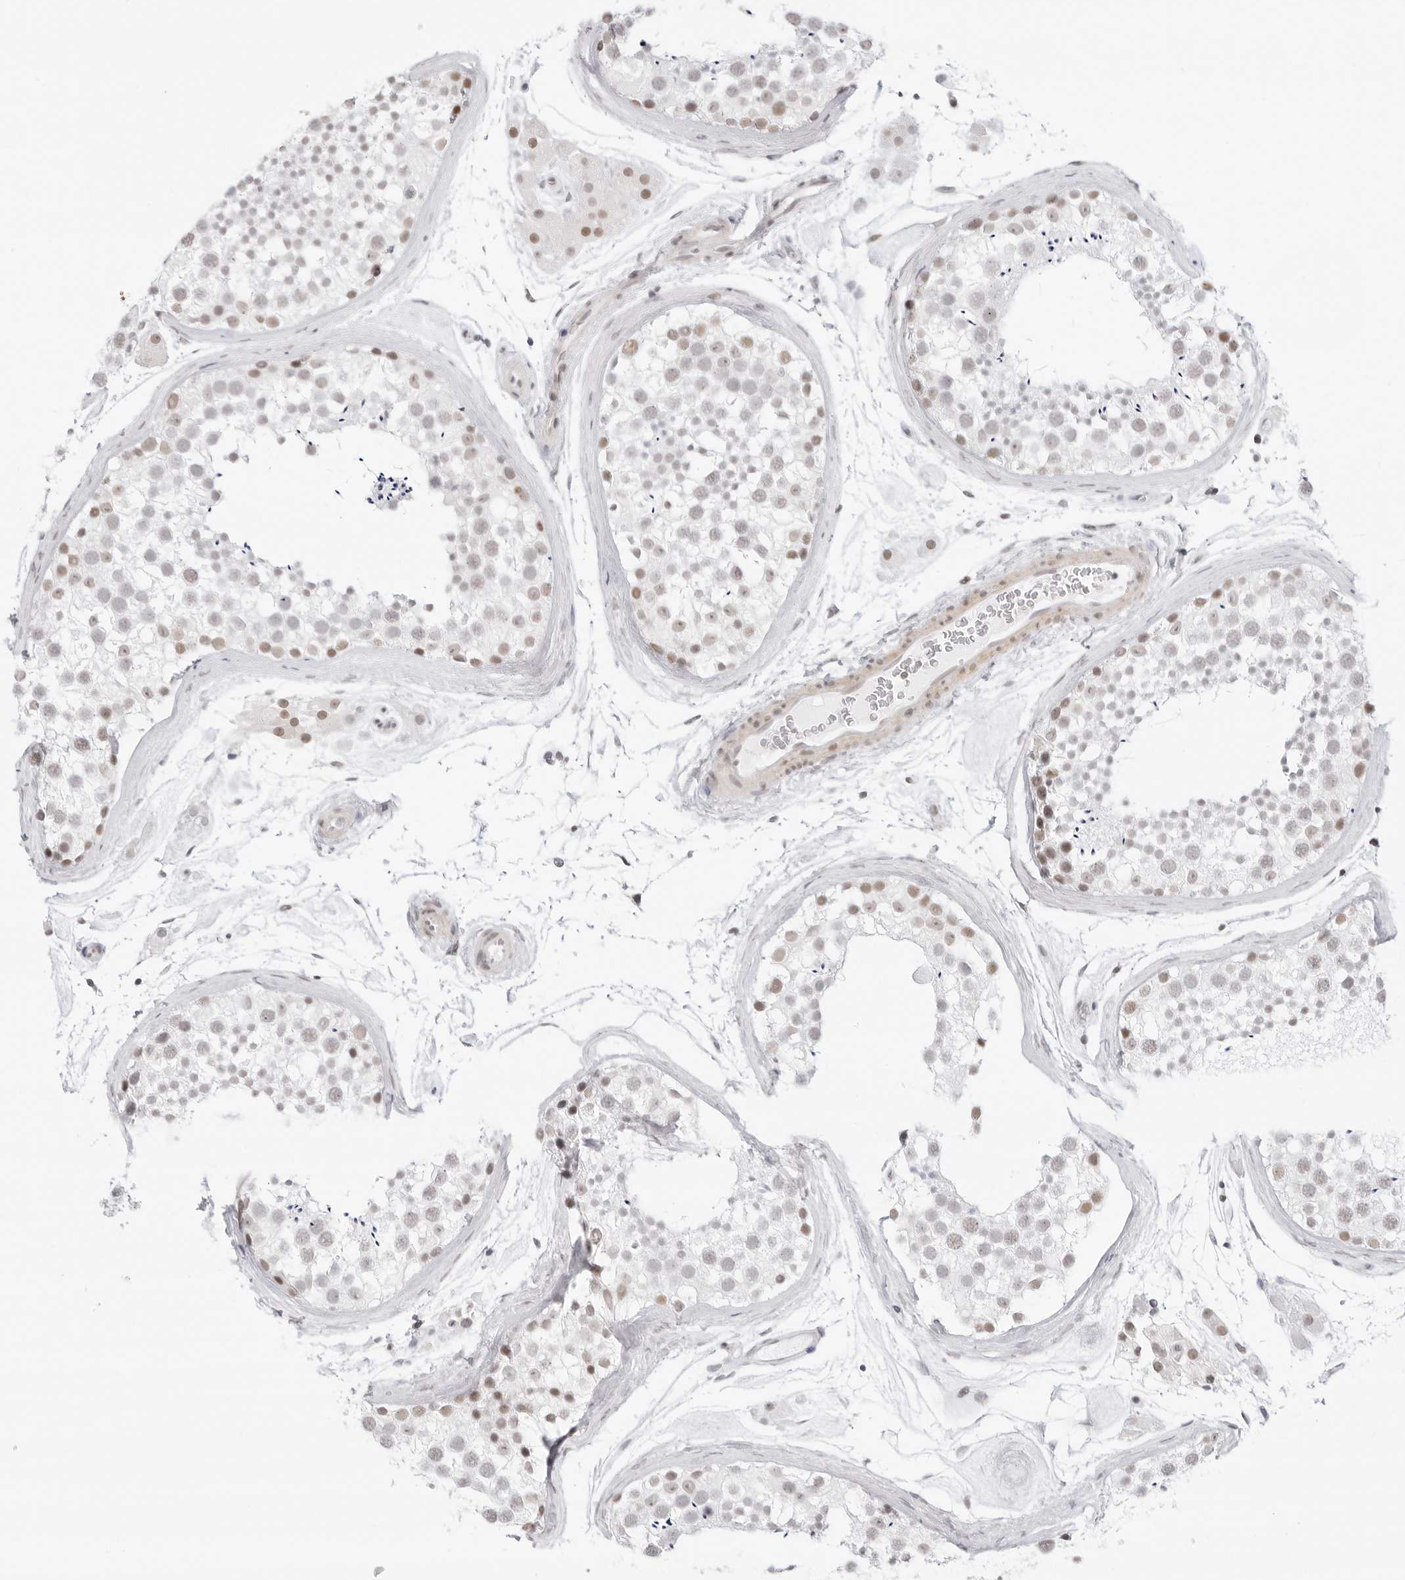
{"staining": {"intensity": "weak", "quantity": "<25%", "location": "nuclear"}, "tissue": "testis", "cell_type": "Cells in seminiferous ducts", "image_type": "normal", "snomed": [{"axis": "morphology", "description": "Normal tissue, NOS"}, {"axis": "topography", "description": "Testis"}], "caption": "Histopathology image shows no protein positivity in cells in seminiferous ducts of unremarkable testis. (Brightfield microscopy of DAB immunohistochemistry (IHC) at high magnification).", "gene": "TCIM", "patient": {"sex": "male", "age": 46}}